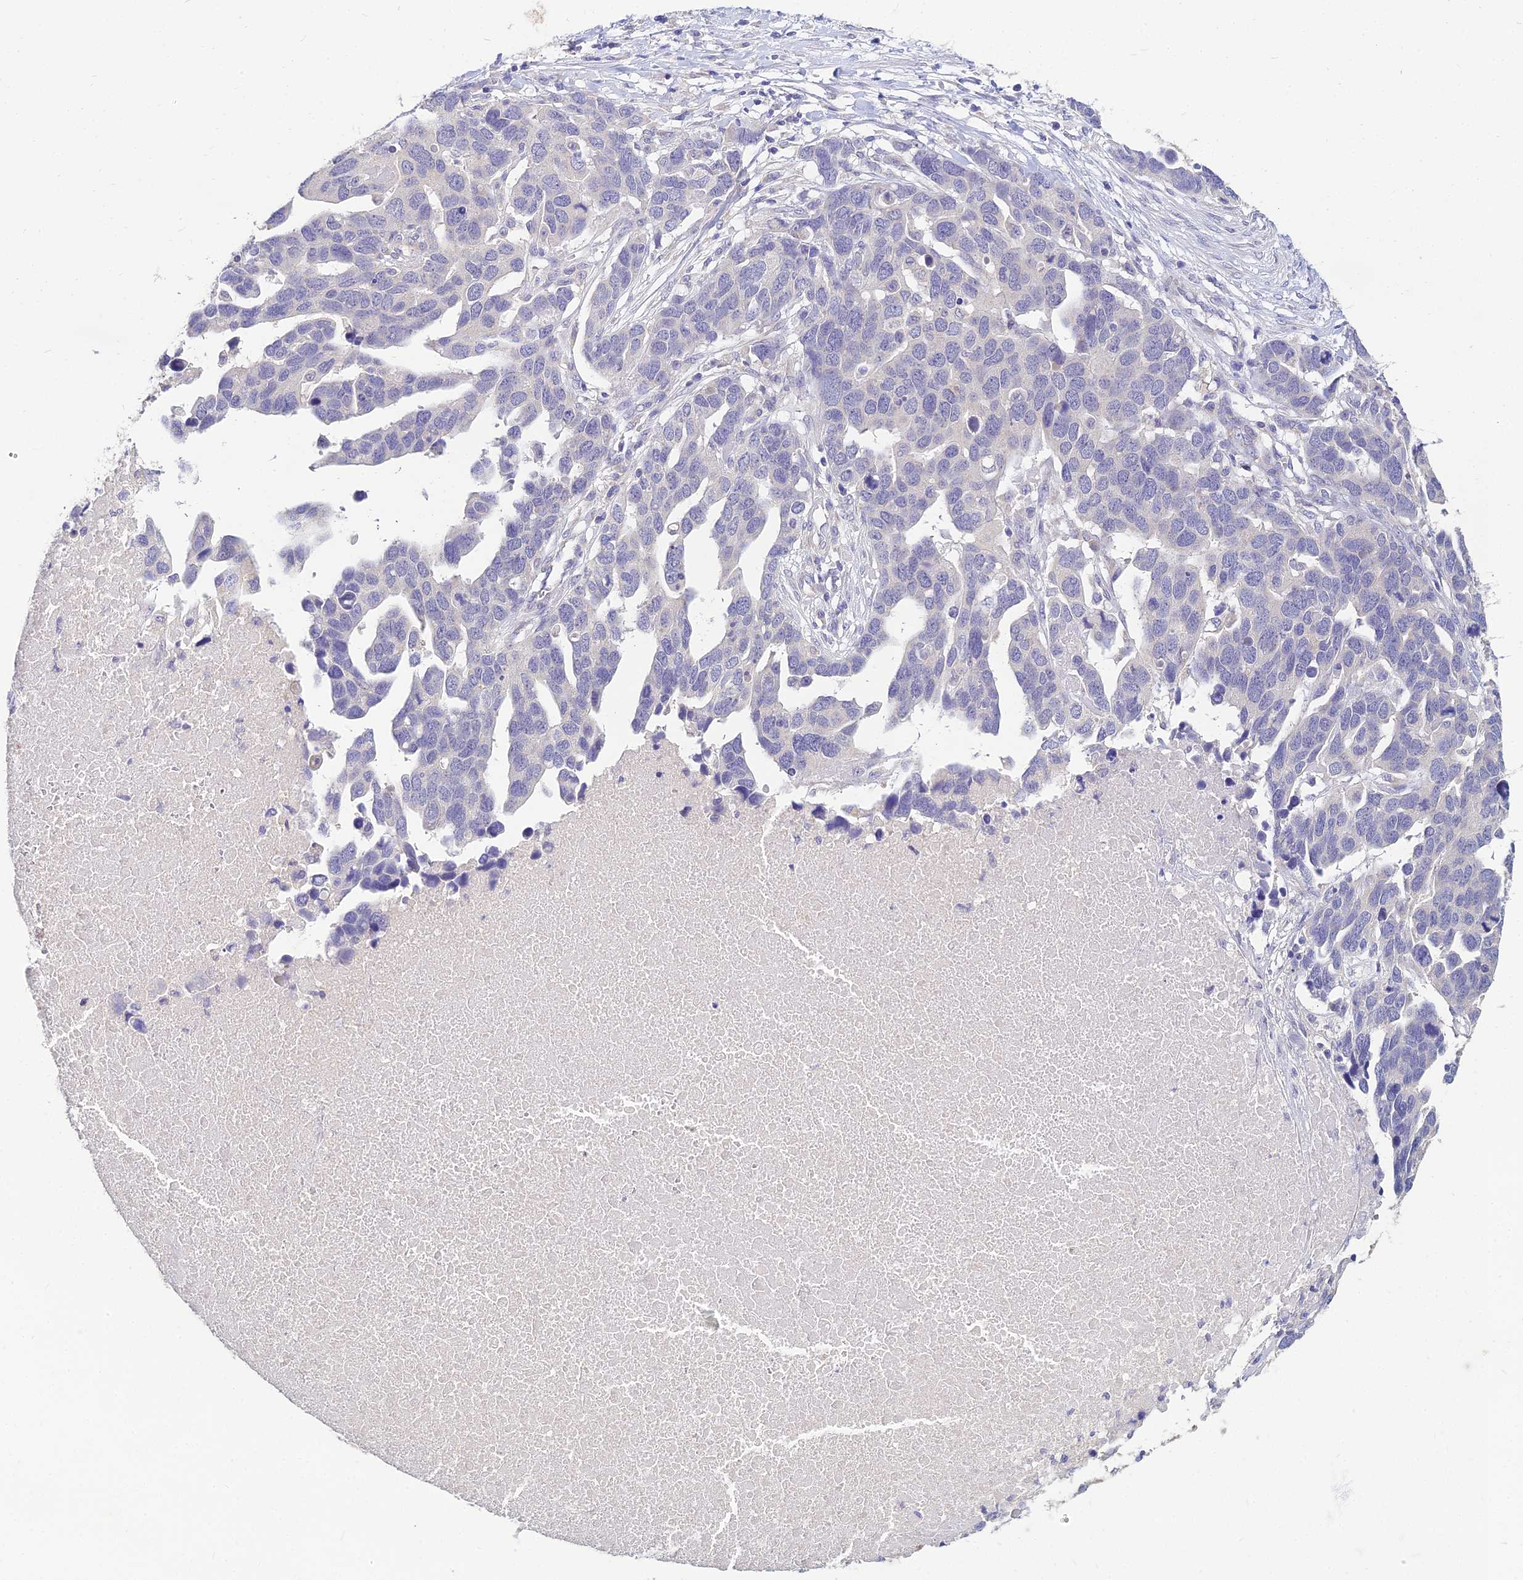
{"staining": {"intensity": "negative", "quantity": "none", "location": "none"}, "tissue": "ovarian cancer", "cell_type": "Tumor cells", "image_type": "cancer", "snomed": [{"axis": "morphology", "description": "Cystadenocarcinoma, serous, NOS"}, {"axis": "topography", "description": "Ovary"}], "caption": "DAB (3,3'-diaminobenzidine) immunohistochemical staining of ovarian cancer (serous cystadenocarcinoma) exhibits no significant expression in tumor cells. (IHC, brightfield microscopy, high magnification).", "gene": "NPY", "patient": {"sex": "female", "age": 54}}